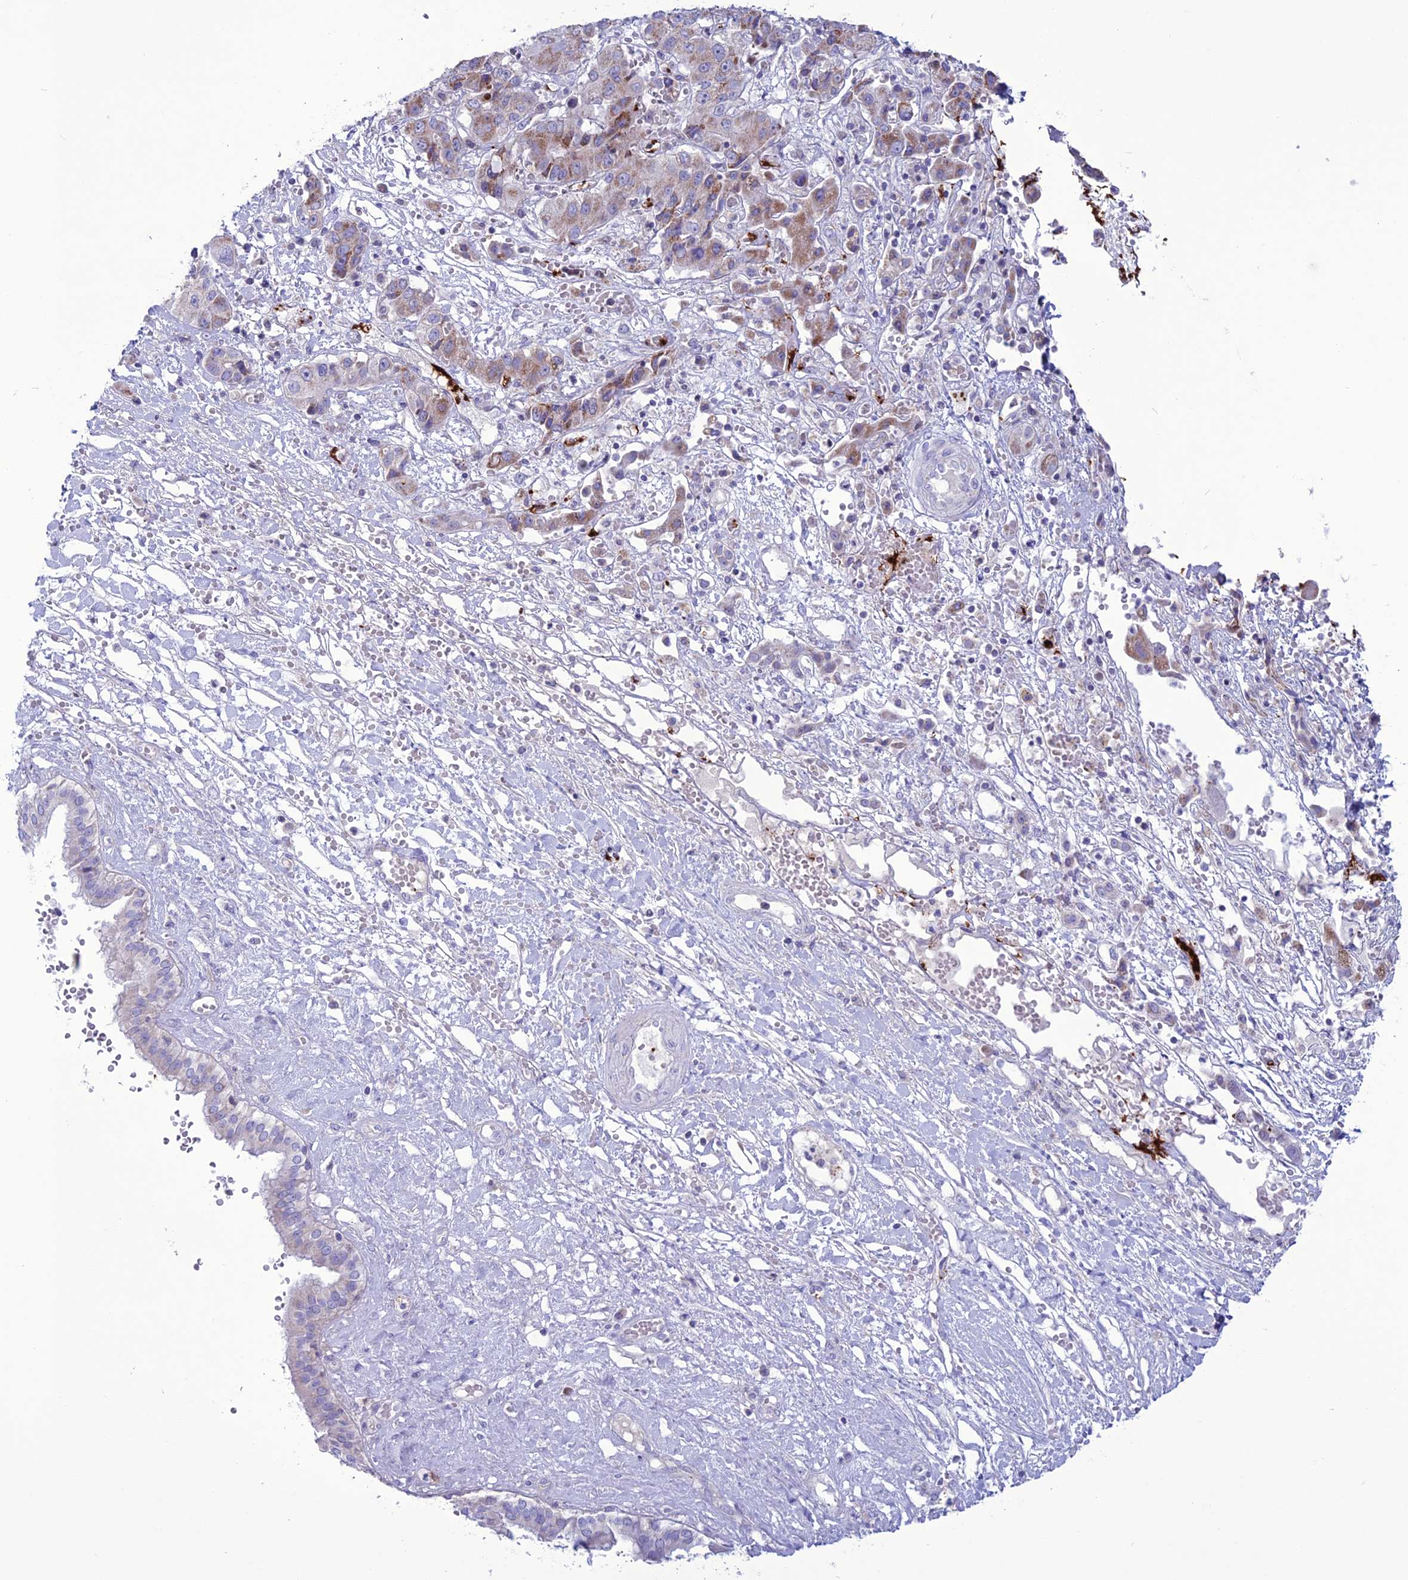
{"staining": {"intensity": "moderate", "quantity": "25%-75%", "location": "cytoplasmic/membranous"}, "tissue": "liver cancer", "cell_type": "Tumor cells", "image_type": "cancer", "snomed": [{"axis": "morphology", "description": "Cholangiocarcinoma"}, {"axis": "topography", "description": "Liver"}], "caption": "The immunohistochemical stain labels moderate cytoplasmic/membranous expression in tumor cells of cholangiocarcinoma (liver) tissue.", "gene": "C21orf140", "patient": {"sex": "male", "age": 67}}